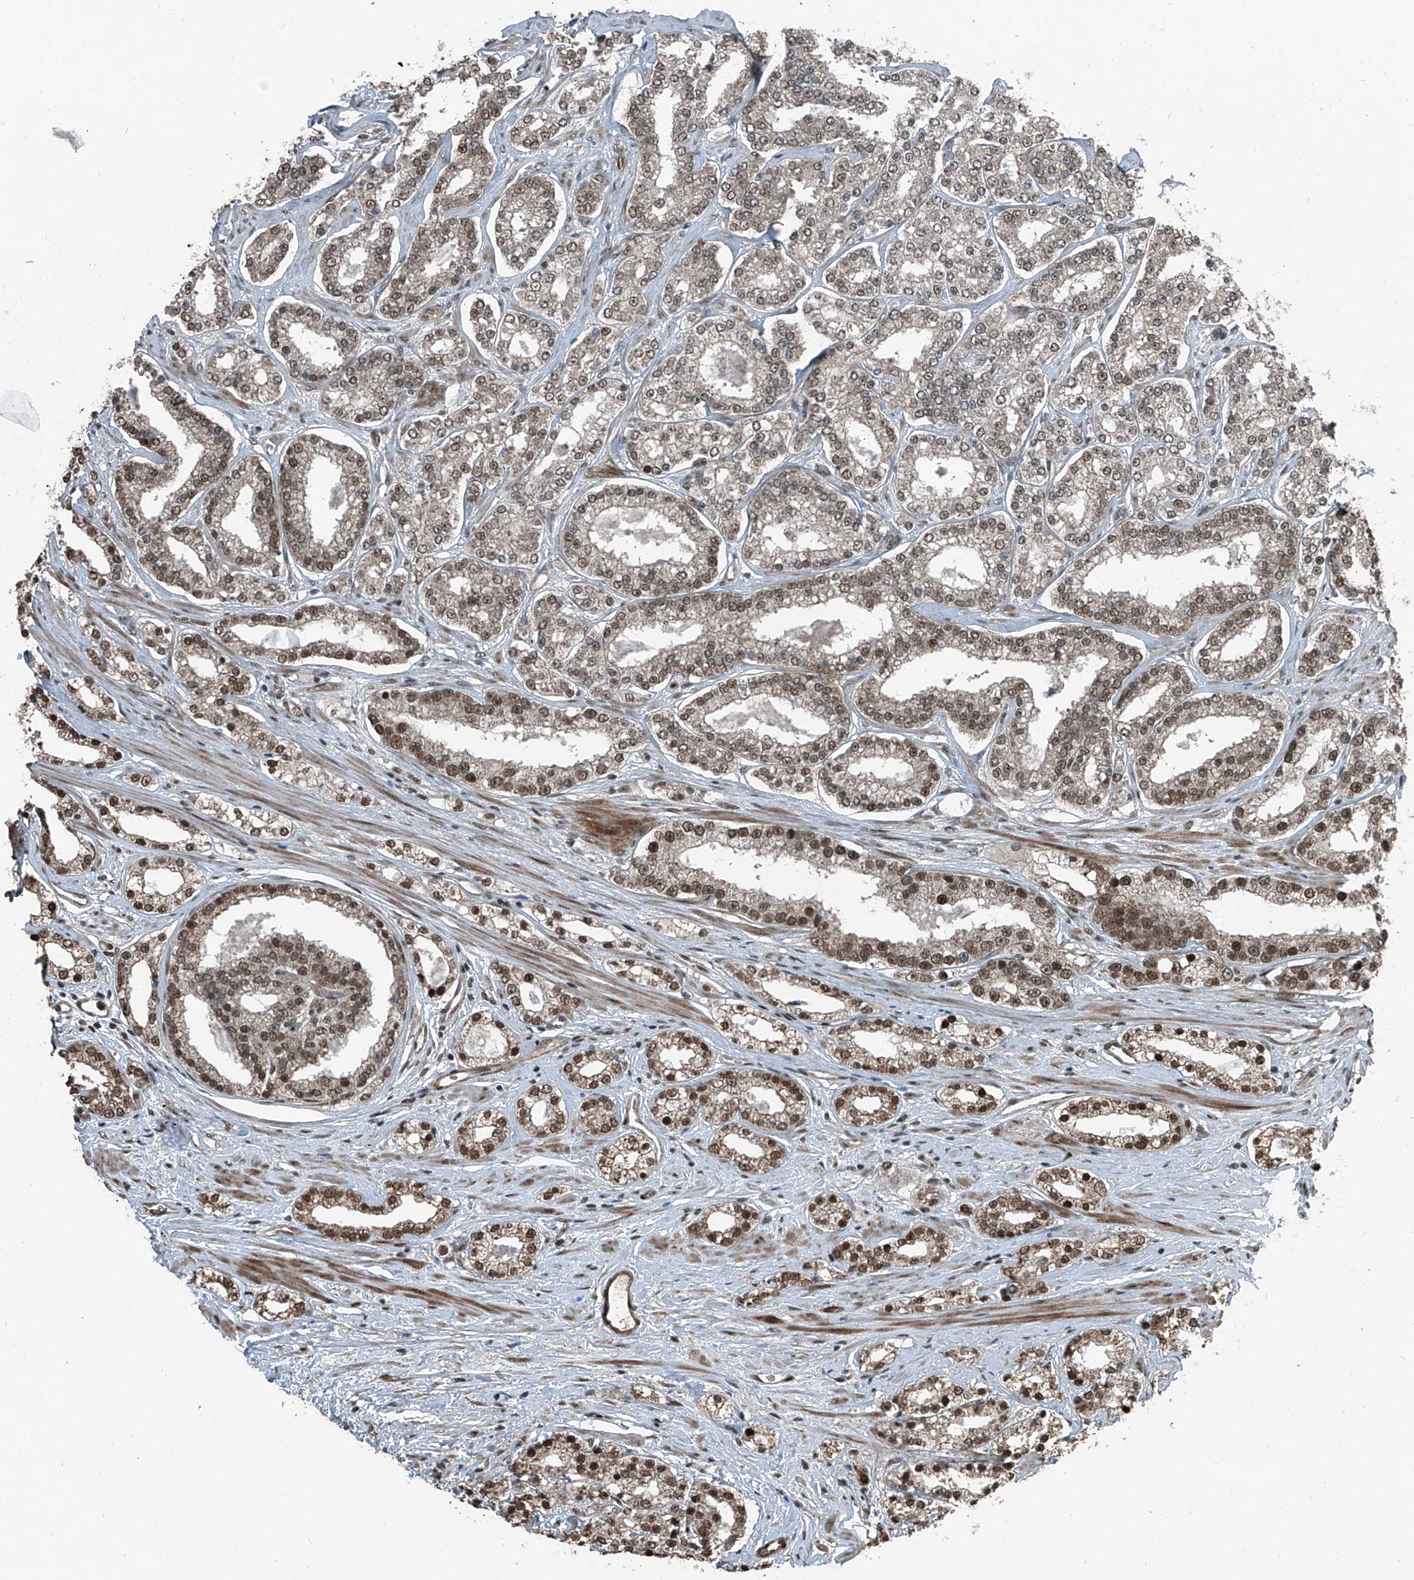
{"staining": {"intensity": "moderate", "quantity": "25%-75%", "location": "cytoplasmic/membranous,nuclear"}, "tissue": "prostate cancer", "cell_type": "Tumor cells", "image_type": "cancer", "snomed": [{"axis": "morphology", "description": "Normal tissue, NOS"}, {"axis": "morphology", "description": "Adenocarcinoma, High grade"}, {"axis": "topography", "description": "Prostate"}], "caption": "Human prostate cancer stained with a brown dye displays moderate cytoplasmic/membranous and nuclear positive positivity in approximately 25%-75% of tumor cells.", "gene": "ZNF570", "patient": {"sex": "male", "age": 83}}